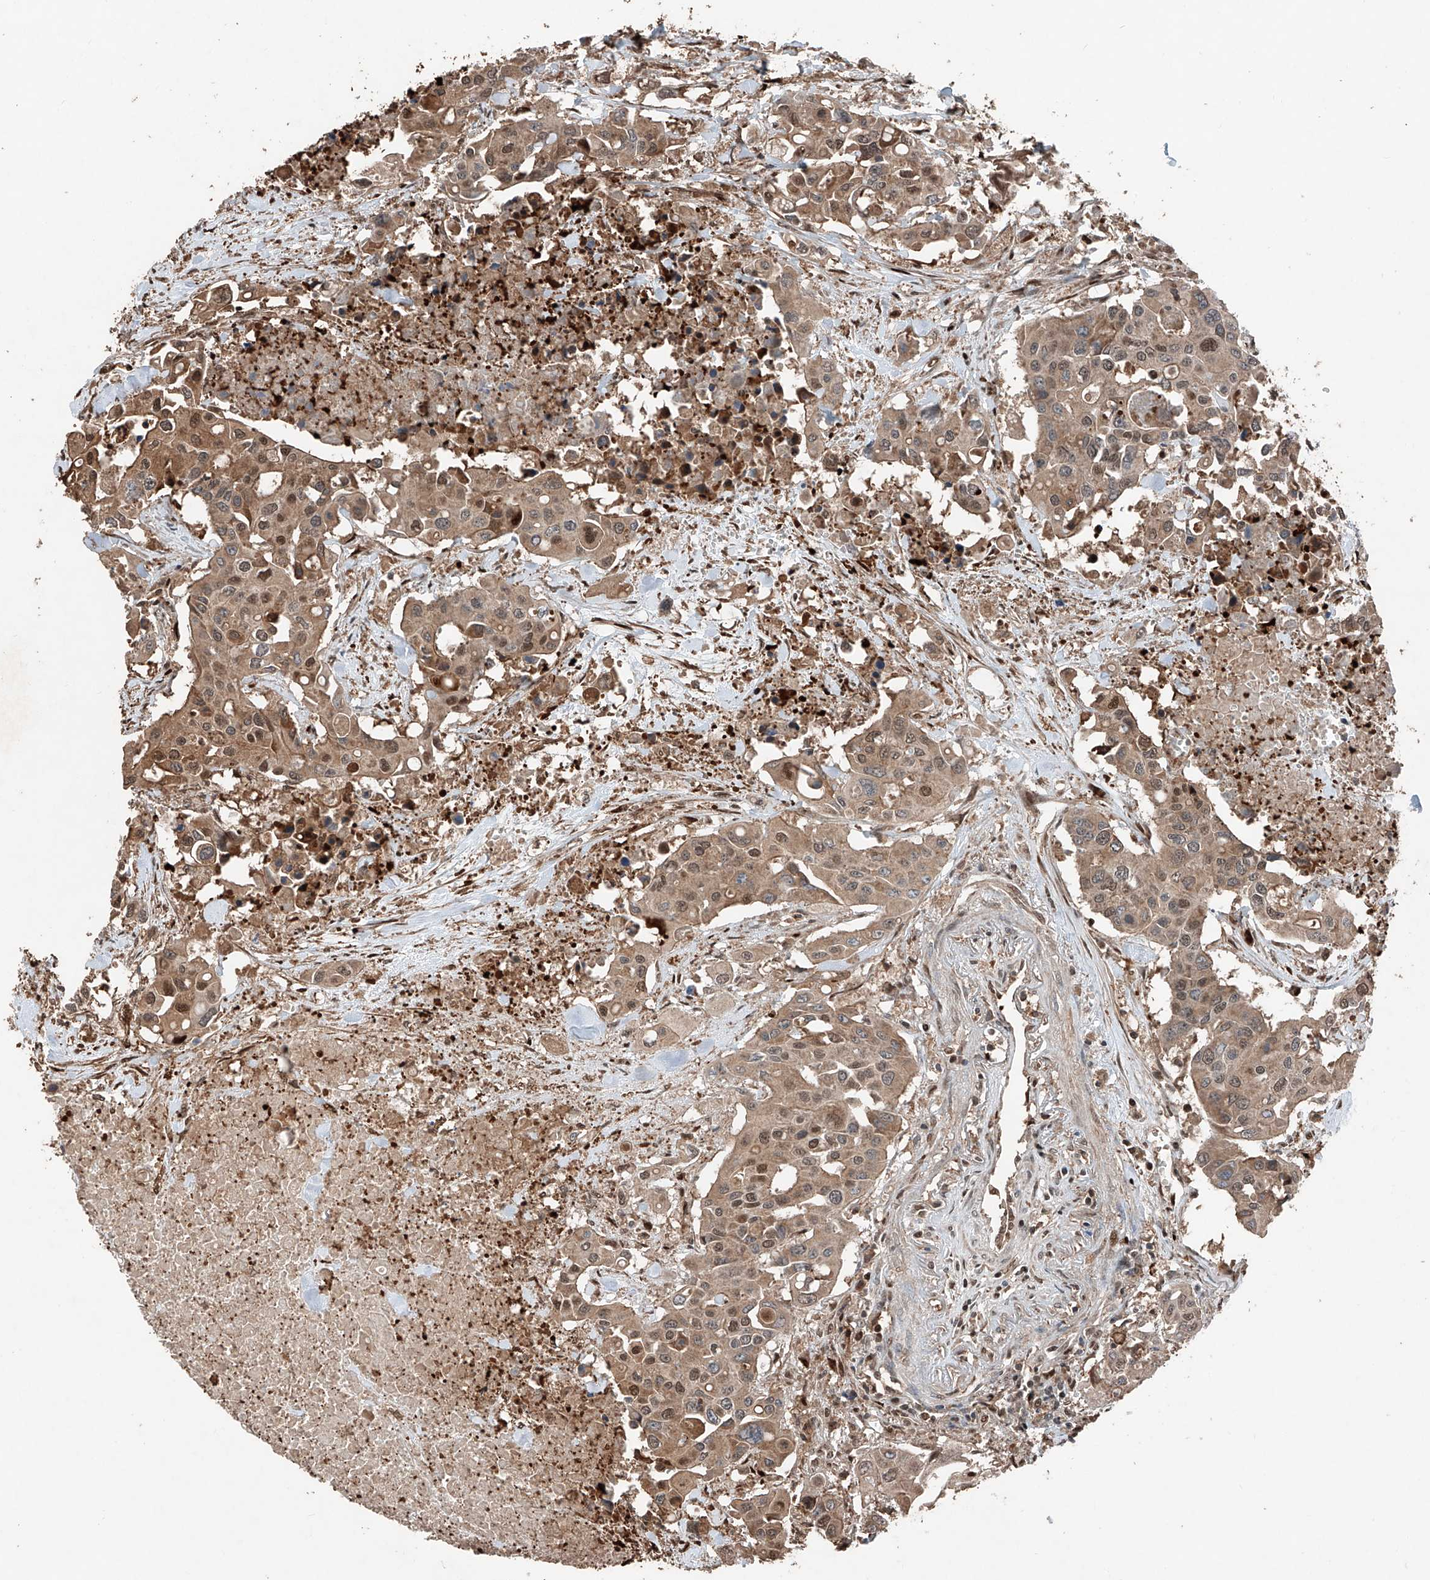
{"staining": {"intensity": "moderate", "quantity": ">75%", "location": "cytoplasmic/membranous,nuclear"}, "tissue": "colorectal cancer", "cell_type": "Tumor cells", "image_type": "cancer", "snomed": [{"axis": "morphology", "description": "Adenocarcinoma, NOS"}, {"axis": "topography", "description": "Colon"}], "caption": "Colorectal cancer stained with a protein marker shows moderate staining in tumor cells.", "gene": "RMND1", "patient": {"sex": "male", "age": 77}}